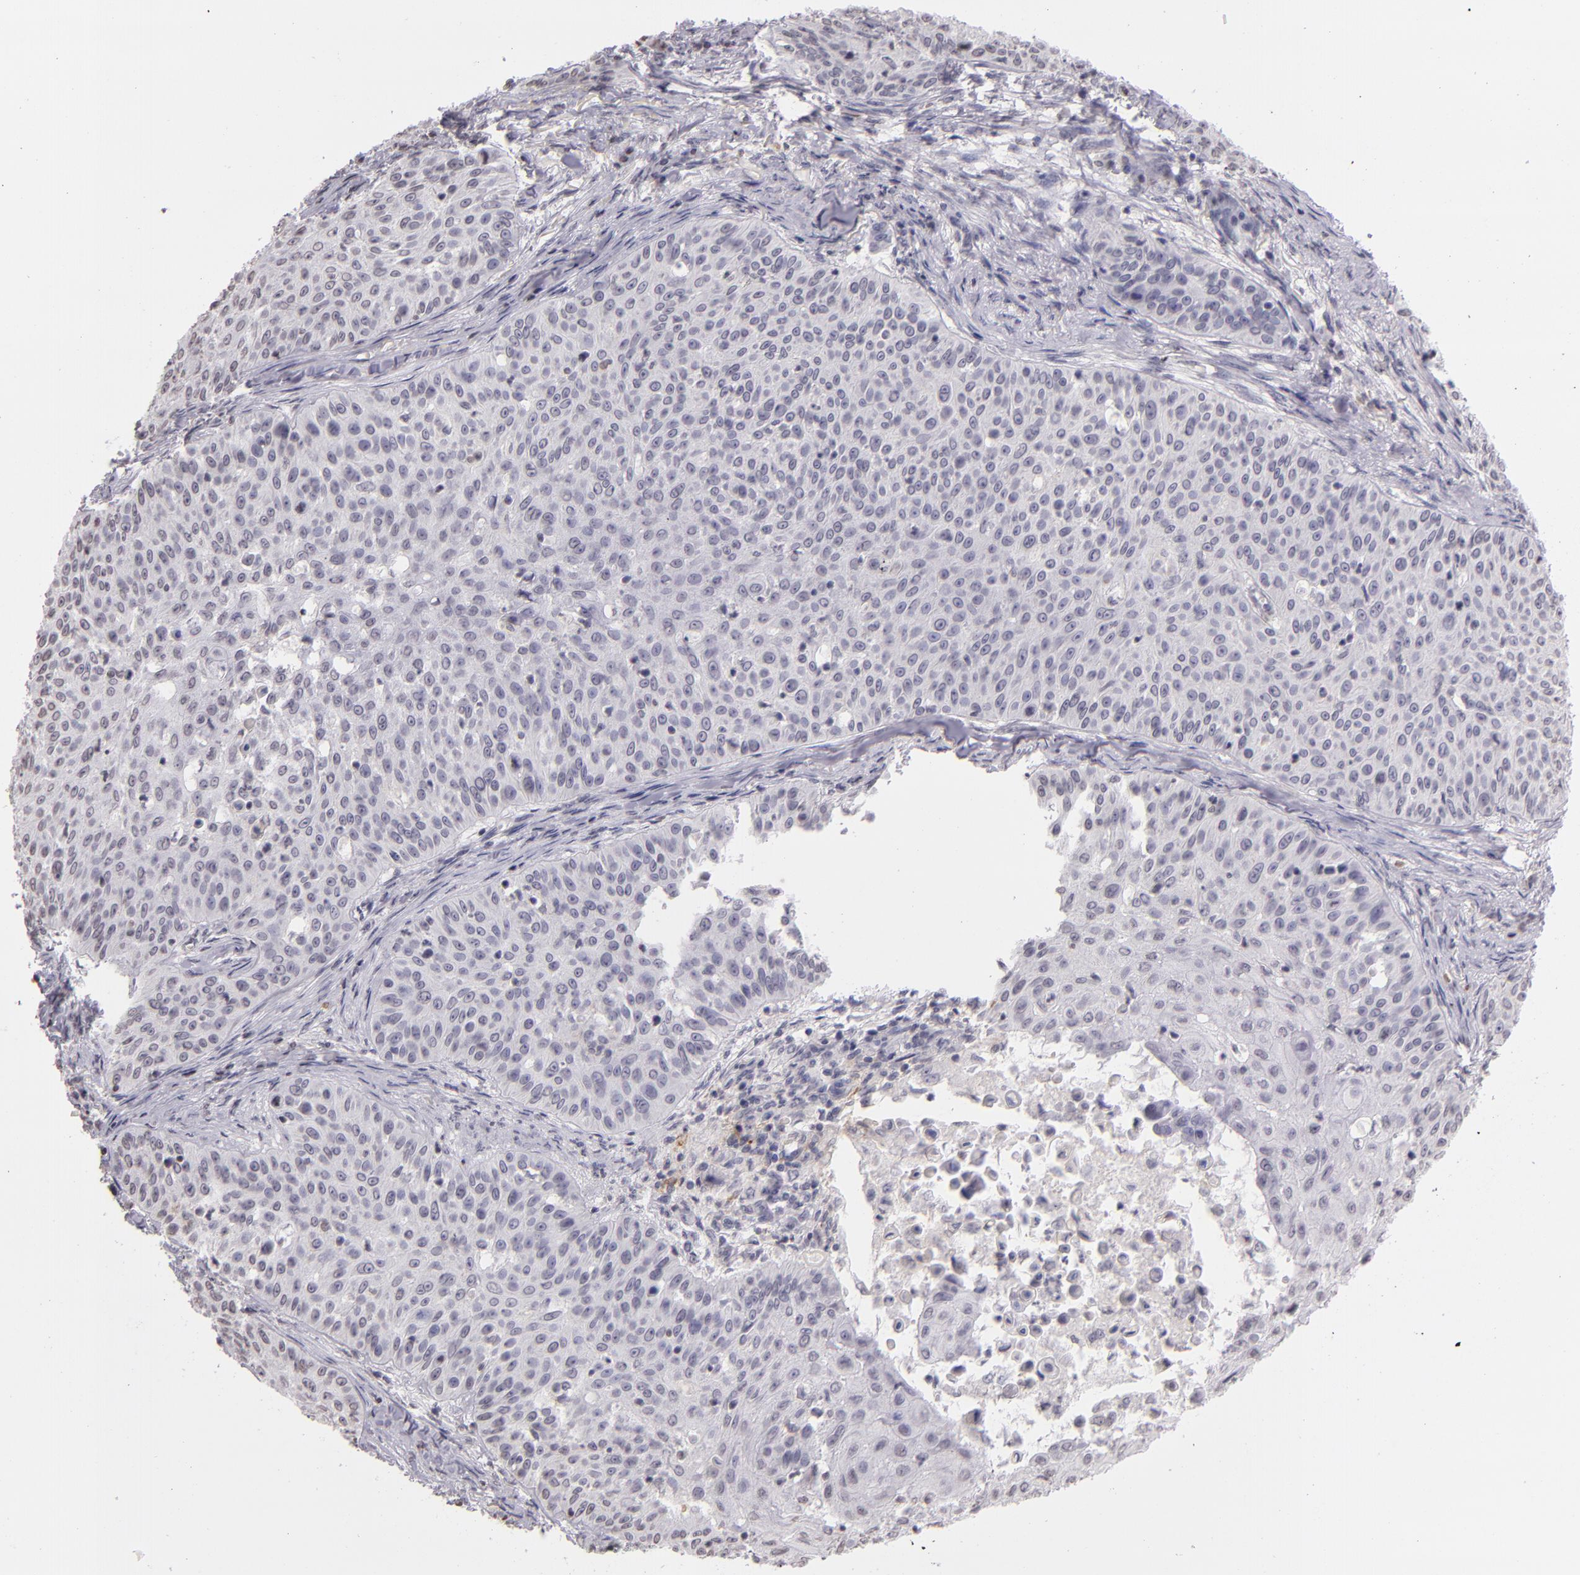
{"staining": {"intensity": "negative", "quantity": "none", "location": "none"}, "tissue": "skin cancer", "cell_type": "Tumor cells", "image_type": "cancer", "snomed": [{"axis": "morphology", "description": "Squamous cell carcinoma, NOS"}, {"axis": "topography", "description": "Skin"}], "caption": "Tumor cells show no significant positivity in skin cancer. (Immunohistochemistry, brightfield microscopy, high magnification).", "gene": "CD40", "patient": {"sex": "male", "age": 82}}